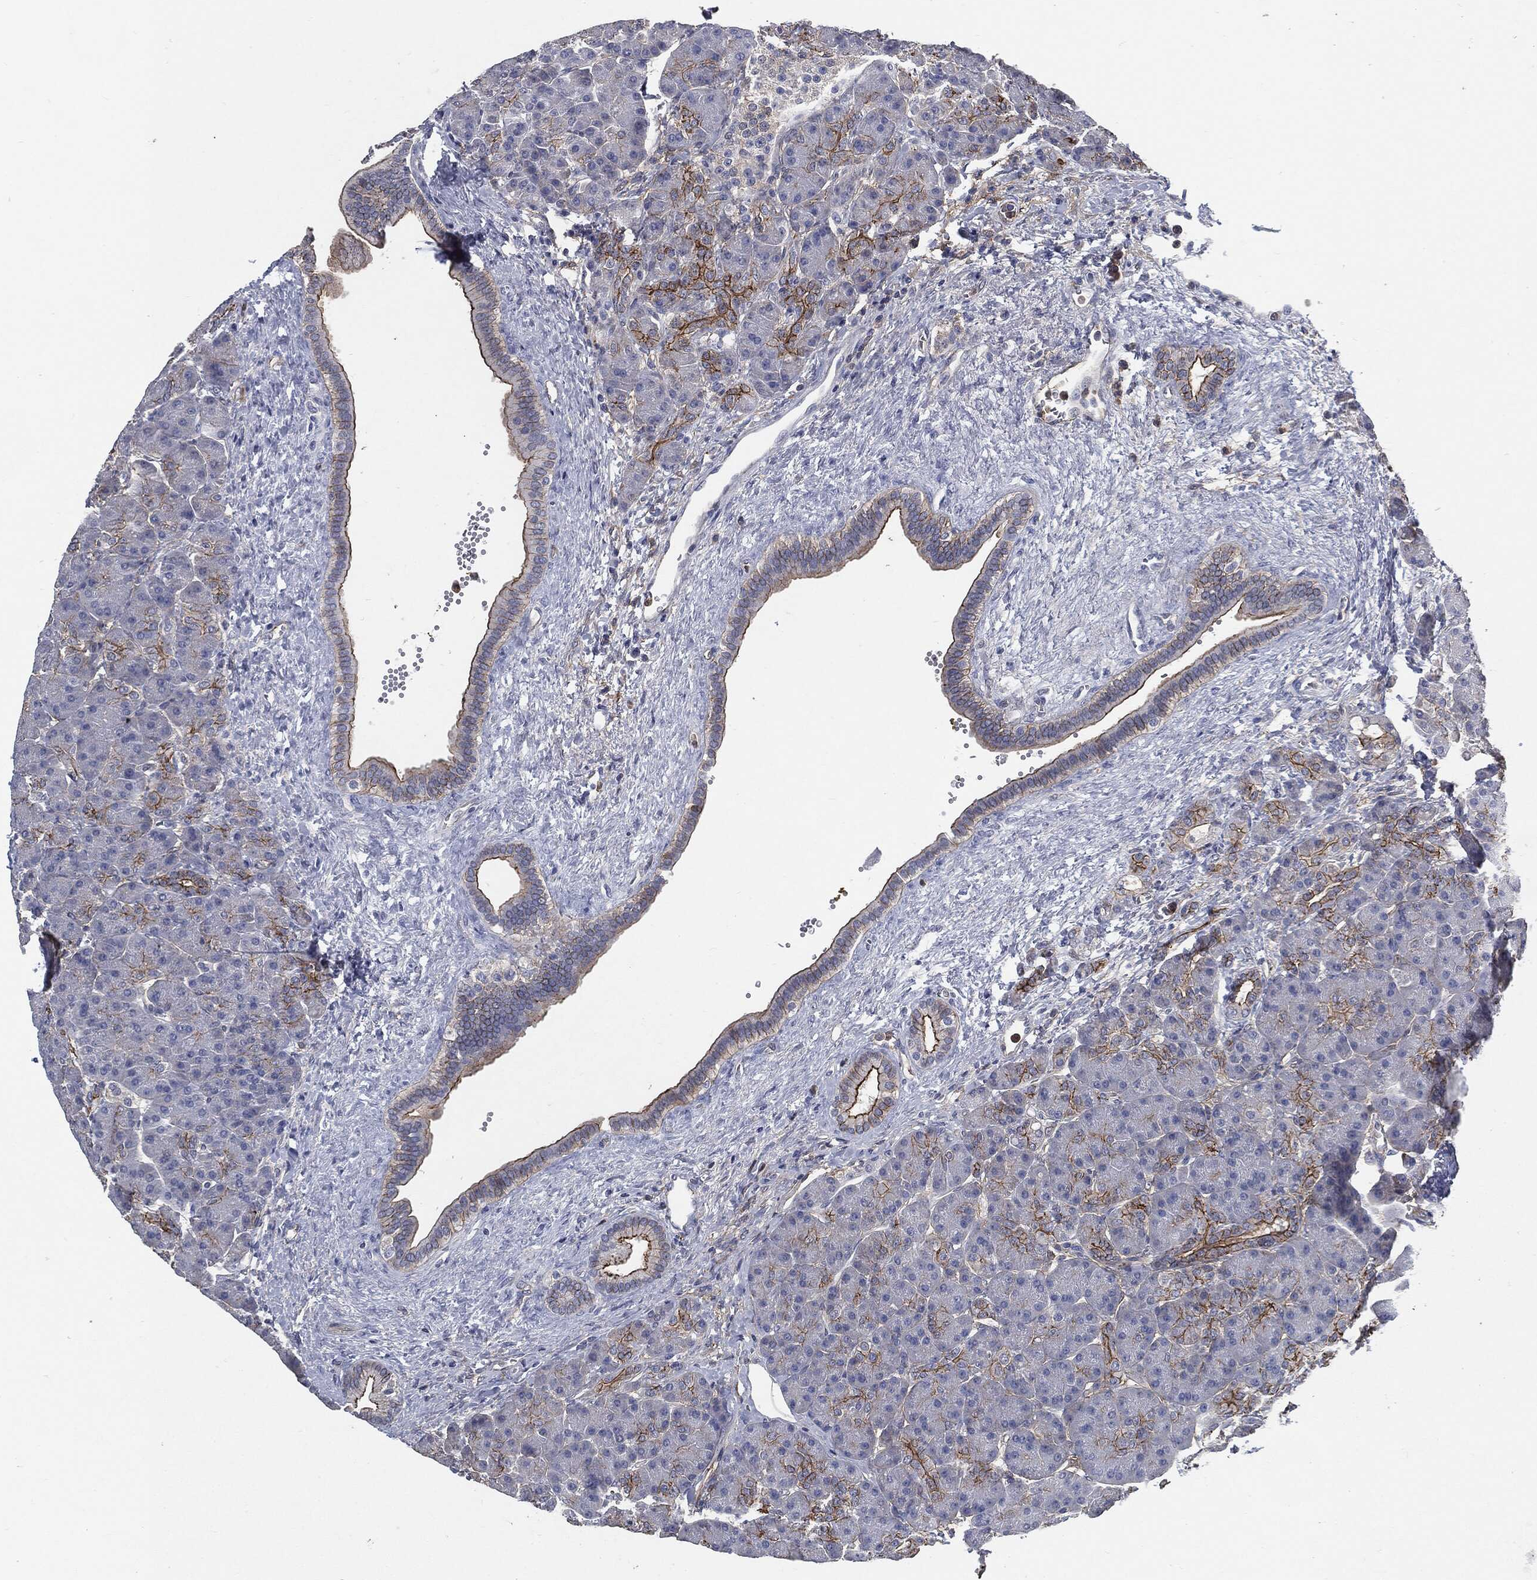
{"staining": {"intensity": "strong", "quantity": "25%-75%", "location": "cytoplasmic/membranous"}, "tissue": "pancreas", "cell_type": "Exocrine glandular cells", "image_type": "normal", "snomed": [{"axis": "morphology", "description": "Normal tissue, NOS"}, {"axis": "topography", "description": "Pancreas"}], "caption": "IHC staining of unremarkable pancreas, which exhibits high levels of strong cytoplasmic/membranous expression in about 25%-75% of exocrine glandular cells indicating strong cytoplasmic/membranous protein staining. The staining was performed using DAB (brown) for protein detection and nuclei were counterstained in hematoxylin (blue).", "gene": "SVIL", "patient": {"sex": "female", "age": 63}}